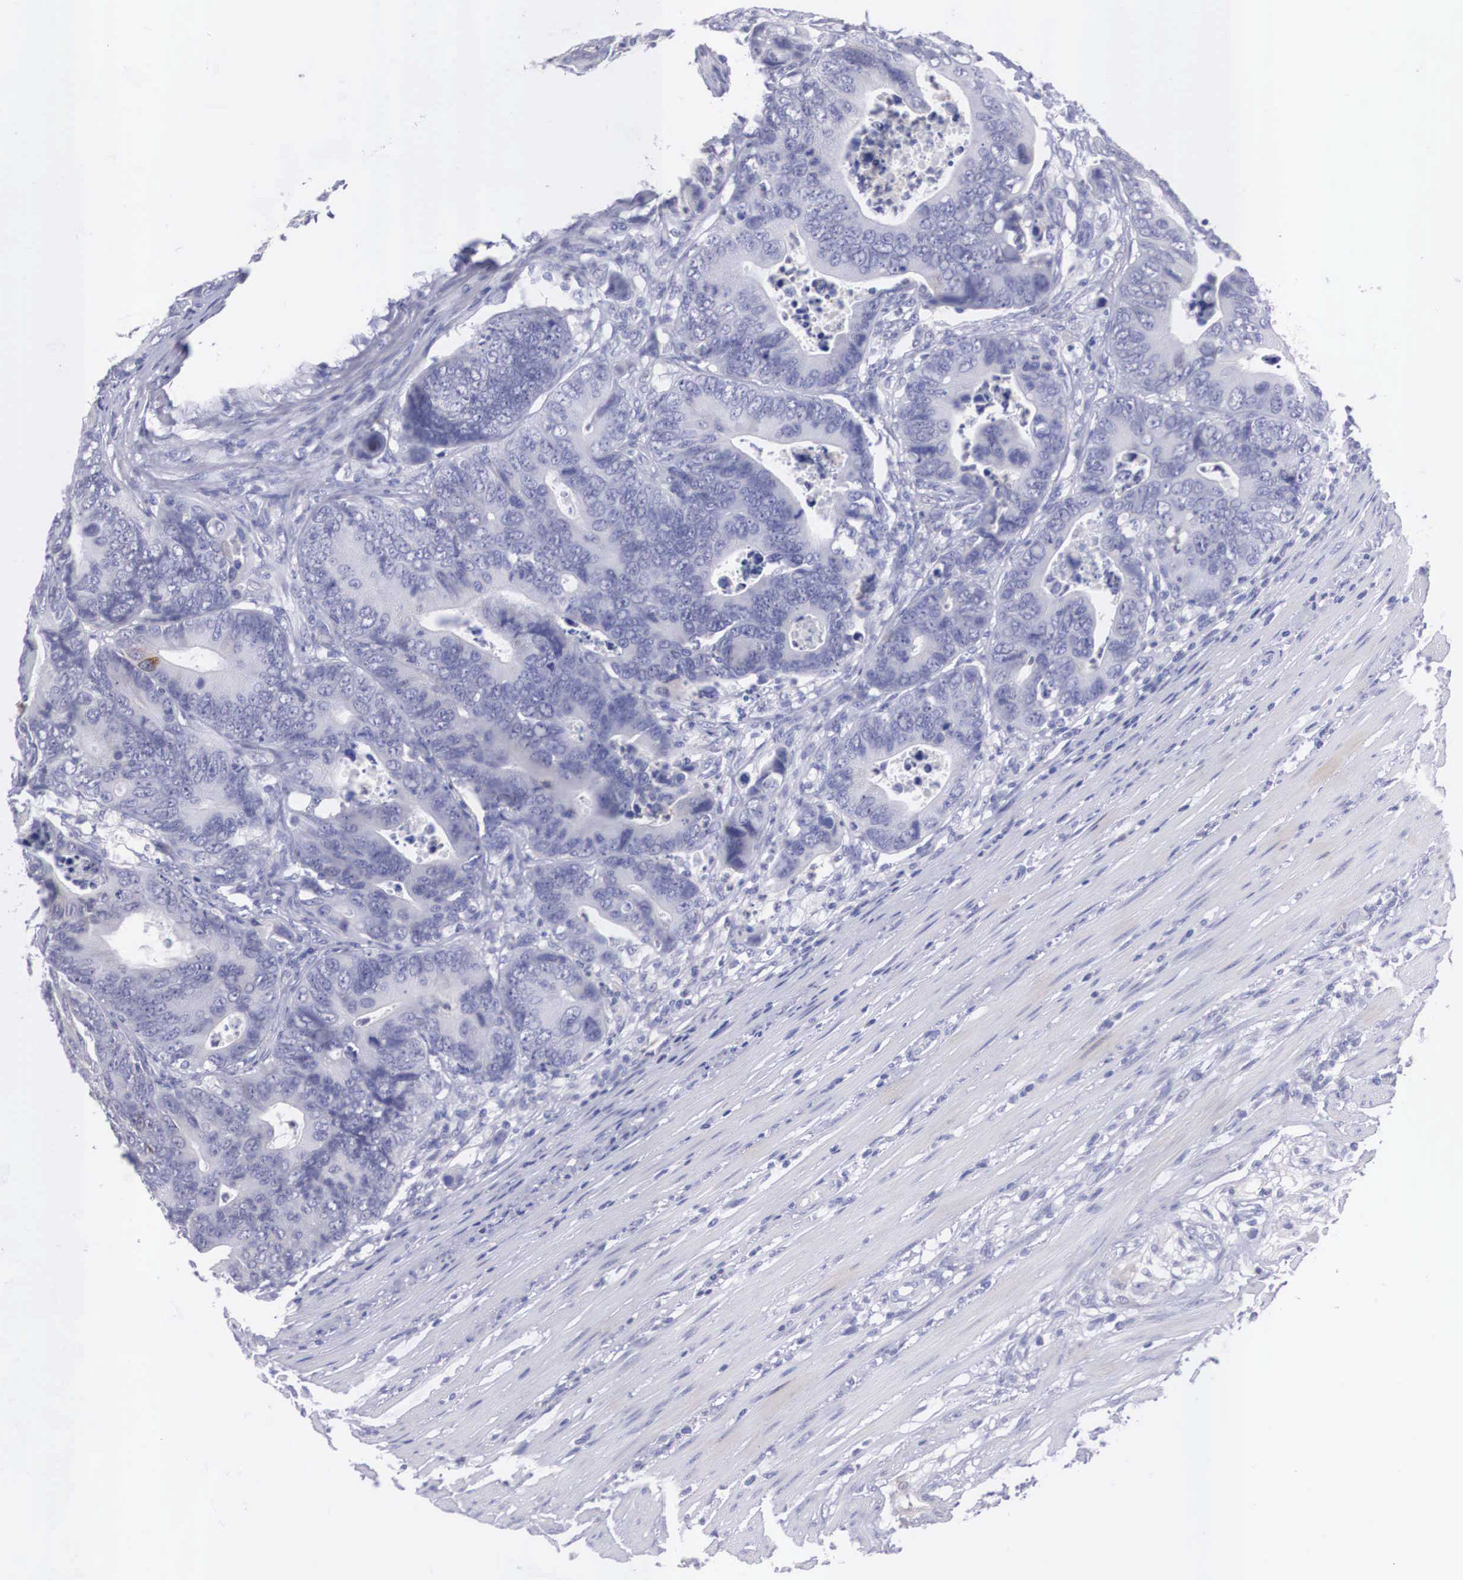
{"staining": {"intensity": "negative", "quantity": "none", "location": "none"}, "tissue": "colorectal cancer", "cell_type": "Tumor cells", "image_type": "cancer", "snomed": [{"axis": "morphology", "description": "Adenocarcinoma, NOS"}, {"axis": "topography", "description": "Colon"}], "caption": "A high-resolution histopathology image shows immunohistochemistry staining of colorectal cancer, which shows no significant staining in tumor cells.", "gene": "REPS2", "patient": {"sex": "female", "age": 78}}